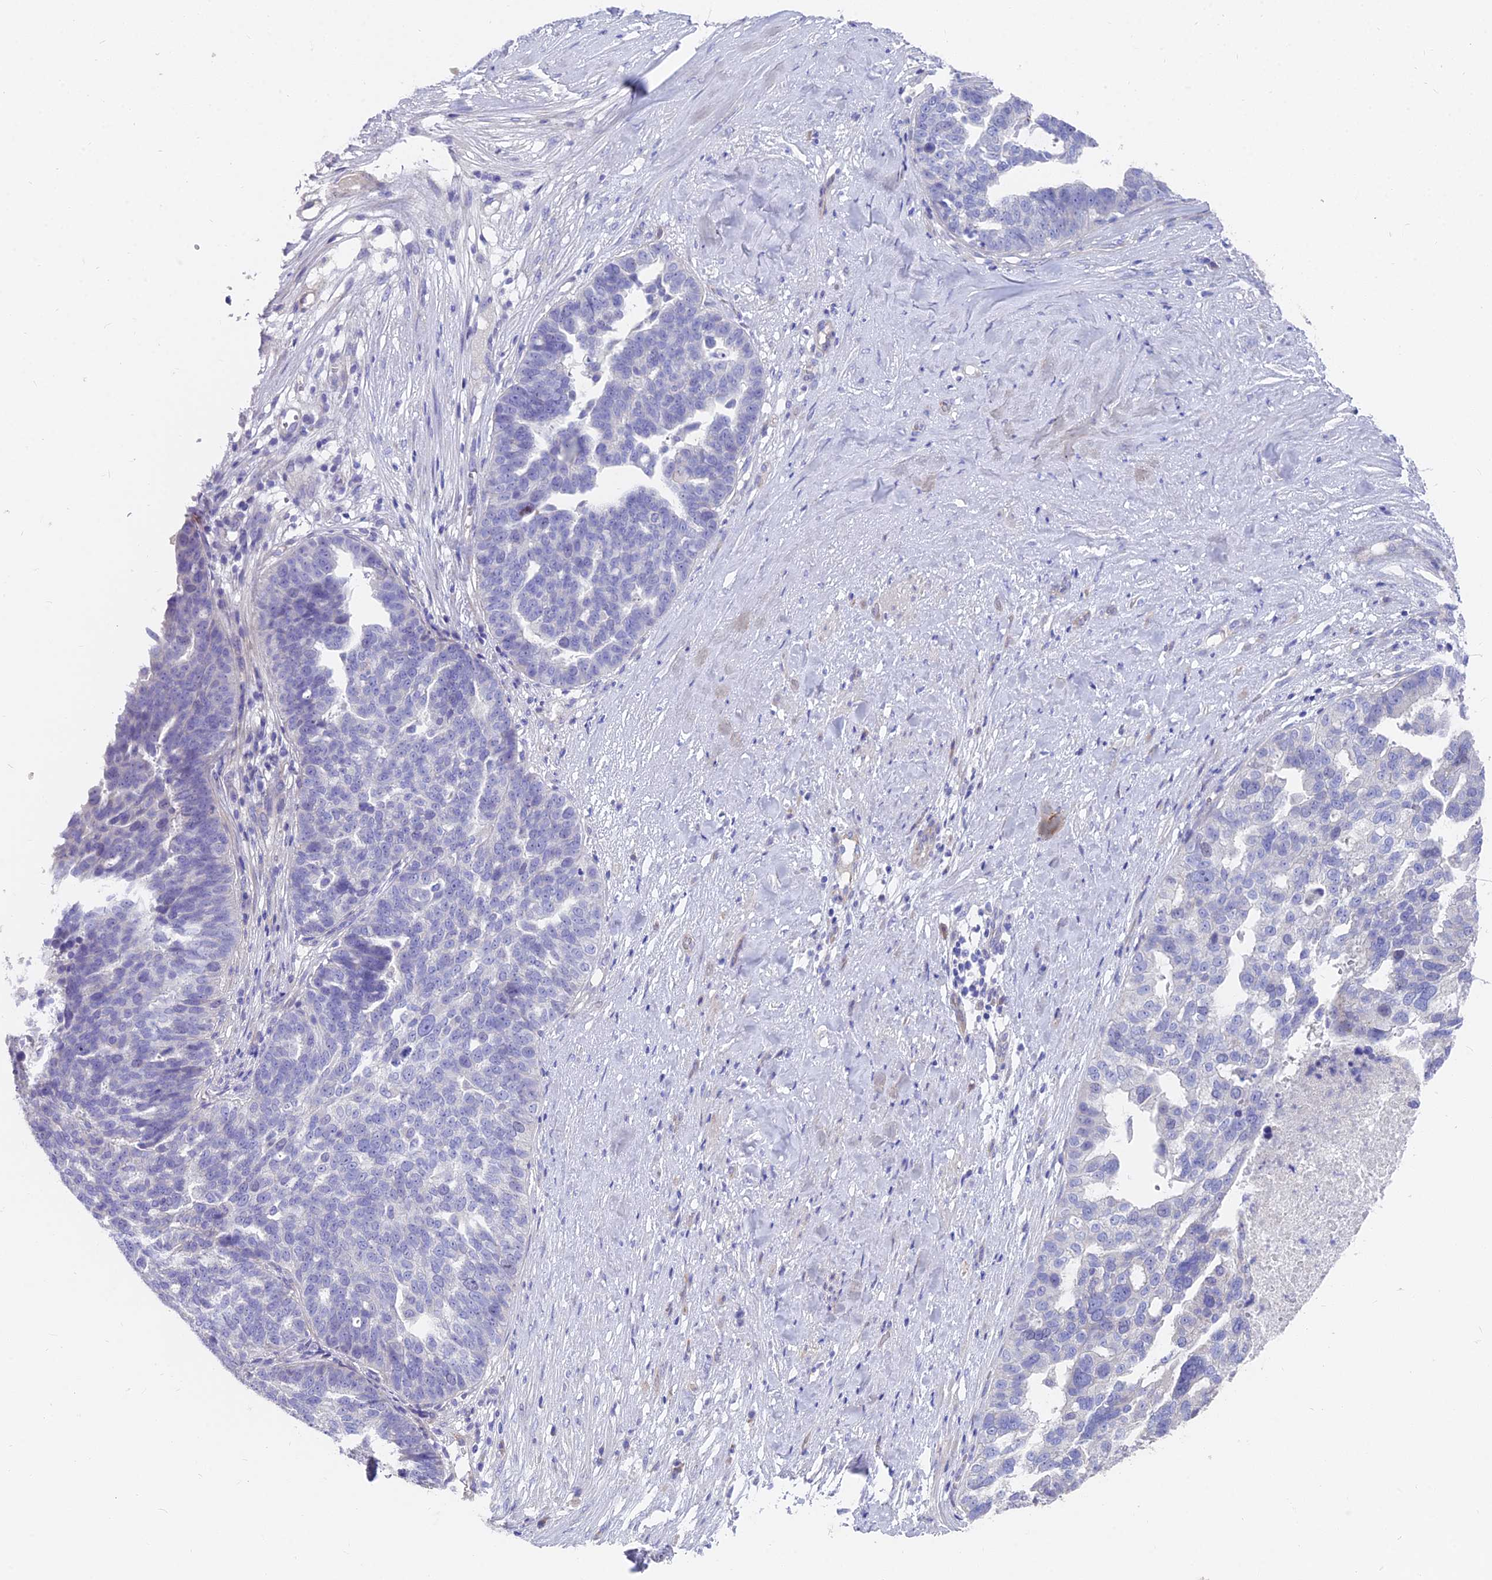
{"staining": {"intensity": "negative", "quantity": "none", "location": "none"}, "tissue": "ovarian cancer", "cell_type": "Tumor cells", "image_type": "cancer", "snomed": [{"axis": "morphology", "description": "Cystadenocarcinoma, serous, NOS"}, {"axis": "topography", "description": "Ovary"}], "caption": "DAB (3,3'-diaminobenzidine) immunohistochemical staining of ovarian cancer (serous cystadenocarcinoma) demonstrates no significant expression in tumor cells. (Stains: DAB (3,3'-diaminobenzidine) immunohistochemistry (IHC) with hematoxylin counter stain, Microscopy: brightfield microscopy at high magnification).", "gene": "FAM168B", "patient": {"sex": "female", "age": 59}}